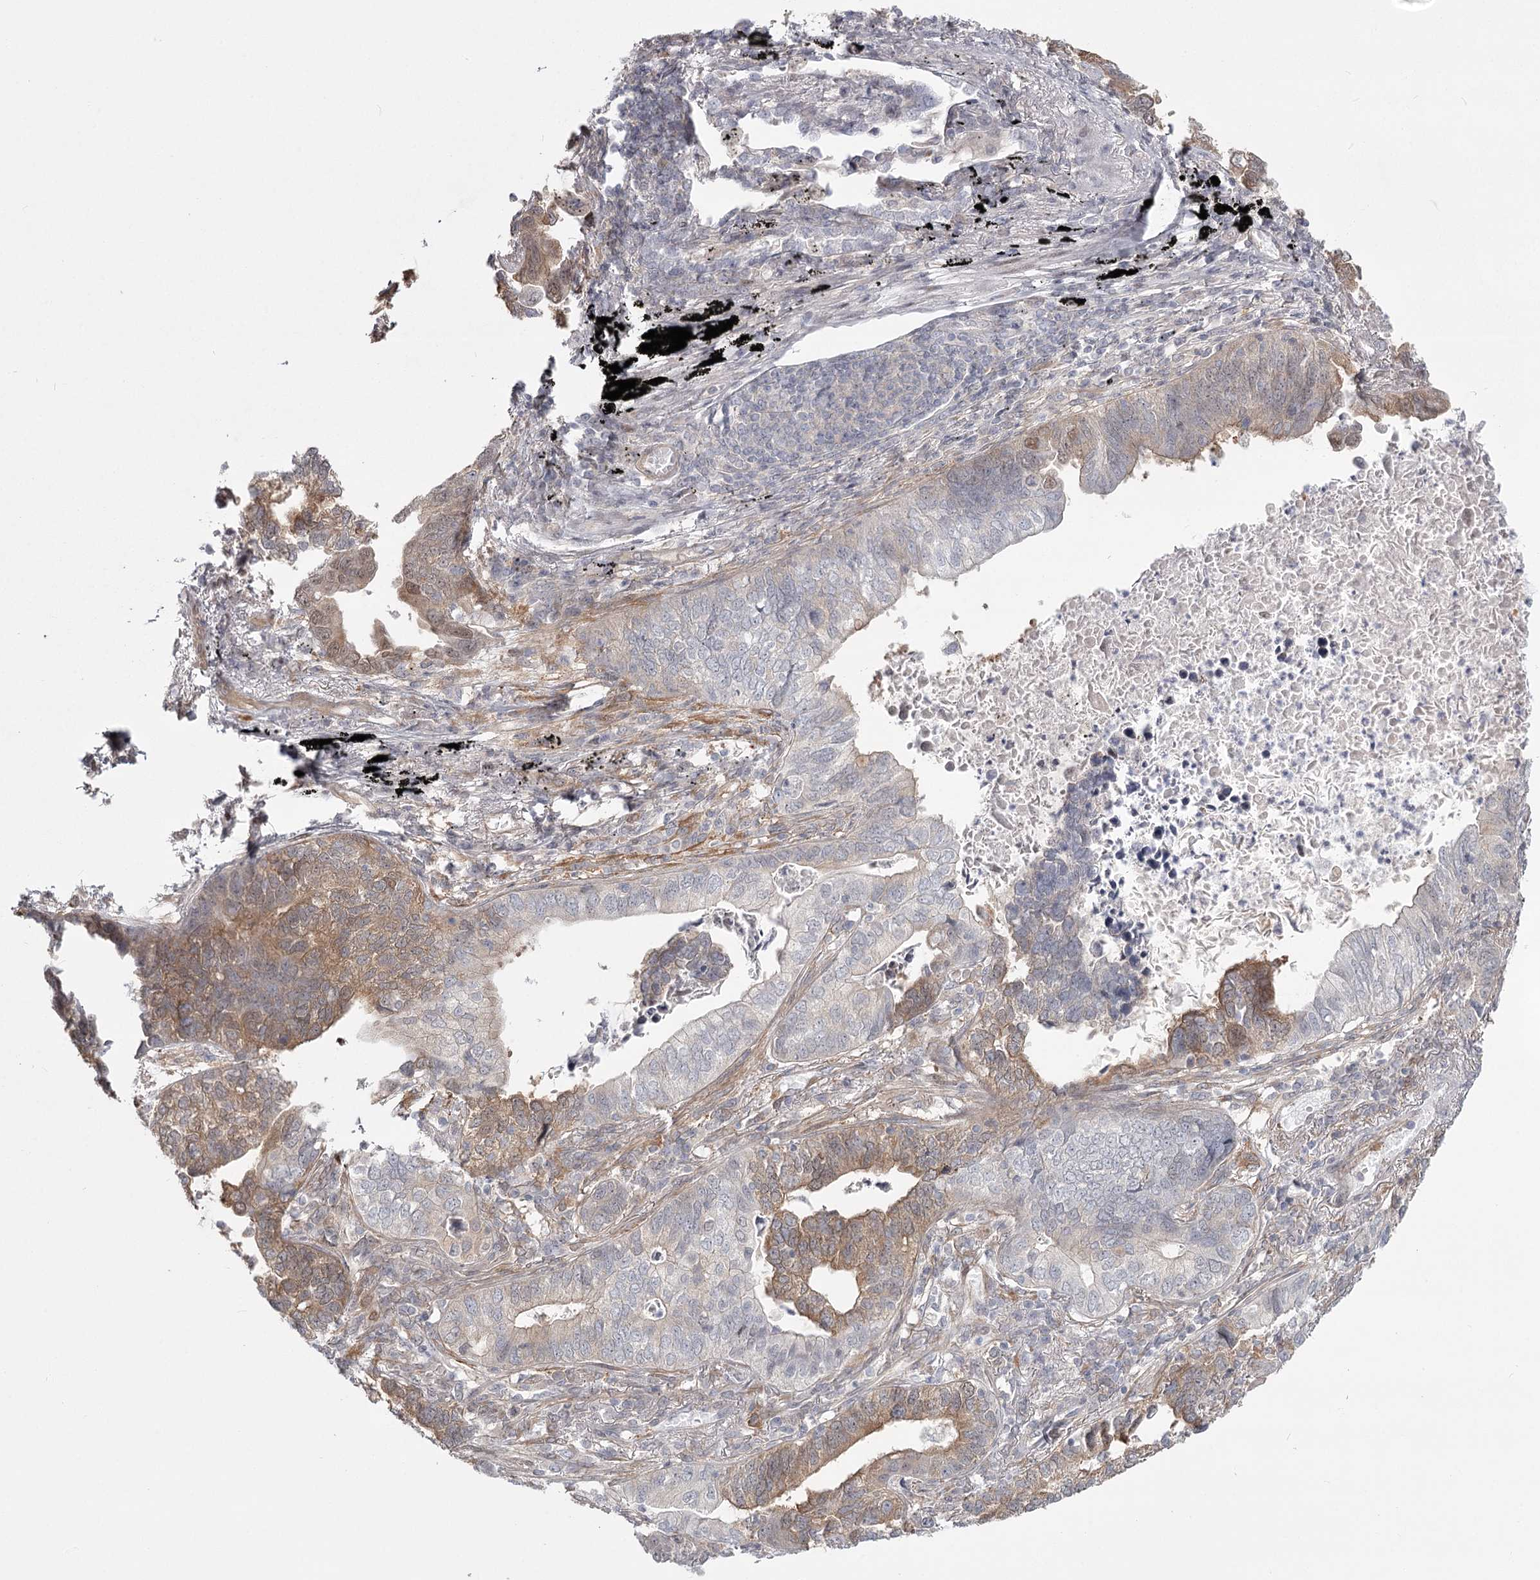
{"staining": {"intensity": "moderate", "quantity": "<25%", "location": "cytoplasmic/membranous"}, "tissue": "lung cancer", "cell_type": "Tumor cells", "image_type": "cancer", "snomed": [{"axis": "morphology", "description": "Adenocarcinoma, NOS"}, {"axis": "topography", "description": "Lung"}], "caption": "This is an image of immunohistochemistry (IHC) staining of adenocarcinoma (lung), which shows moderate expression in the cytoplasmic/membranous of tumor cells.", "gene": "CCNG2", "patient": {"sex": "male", "age": 67}}